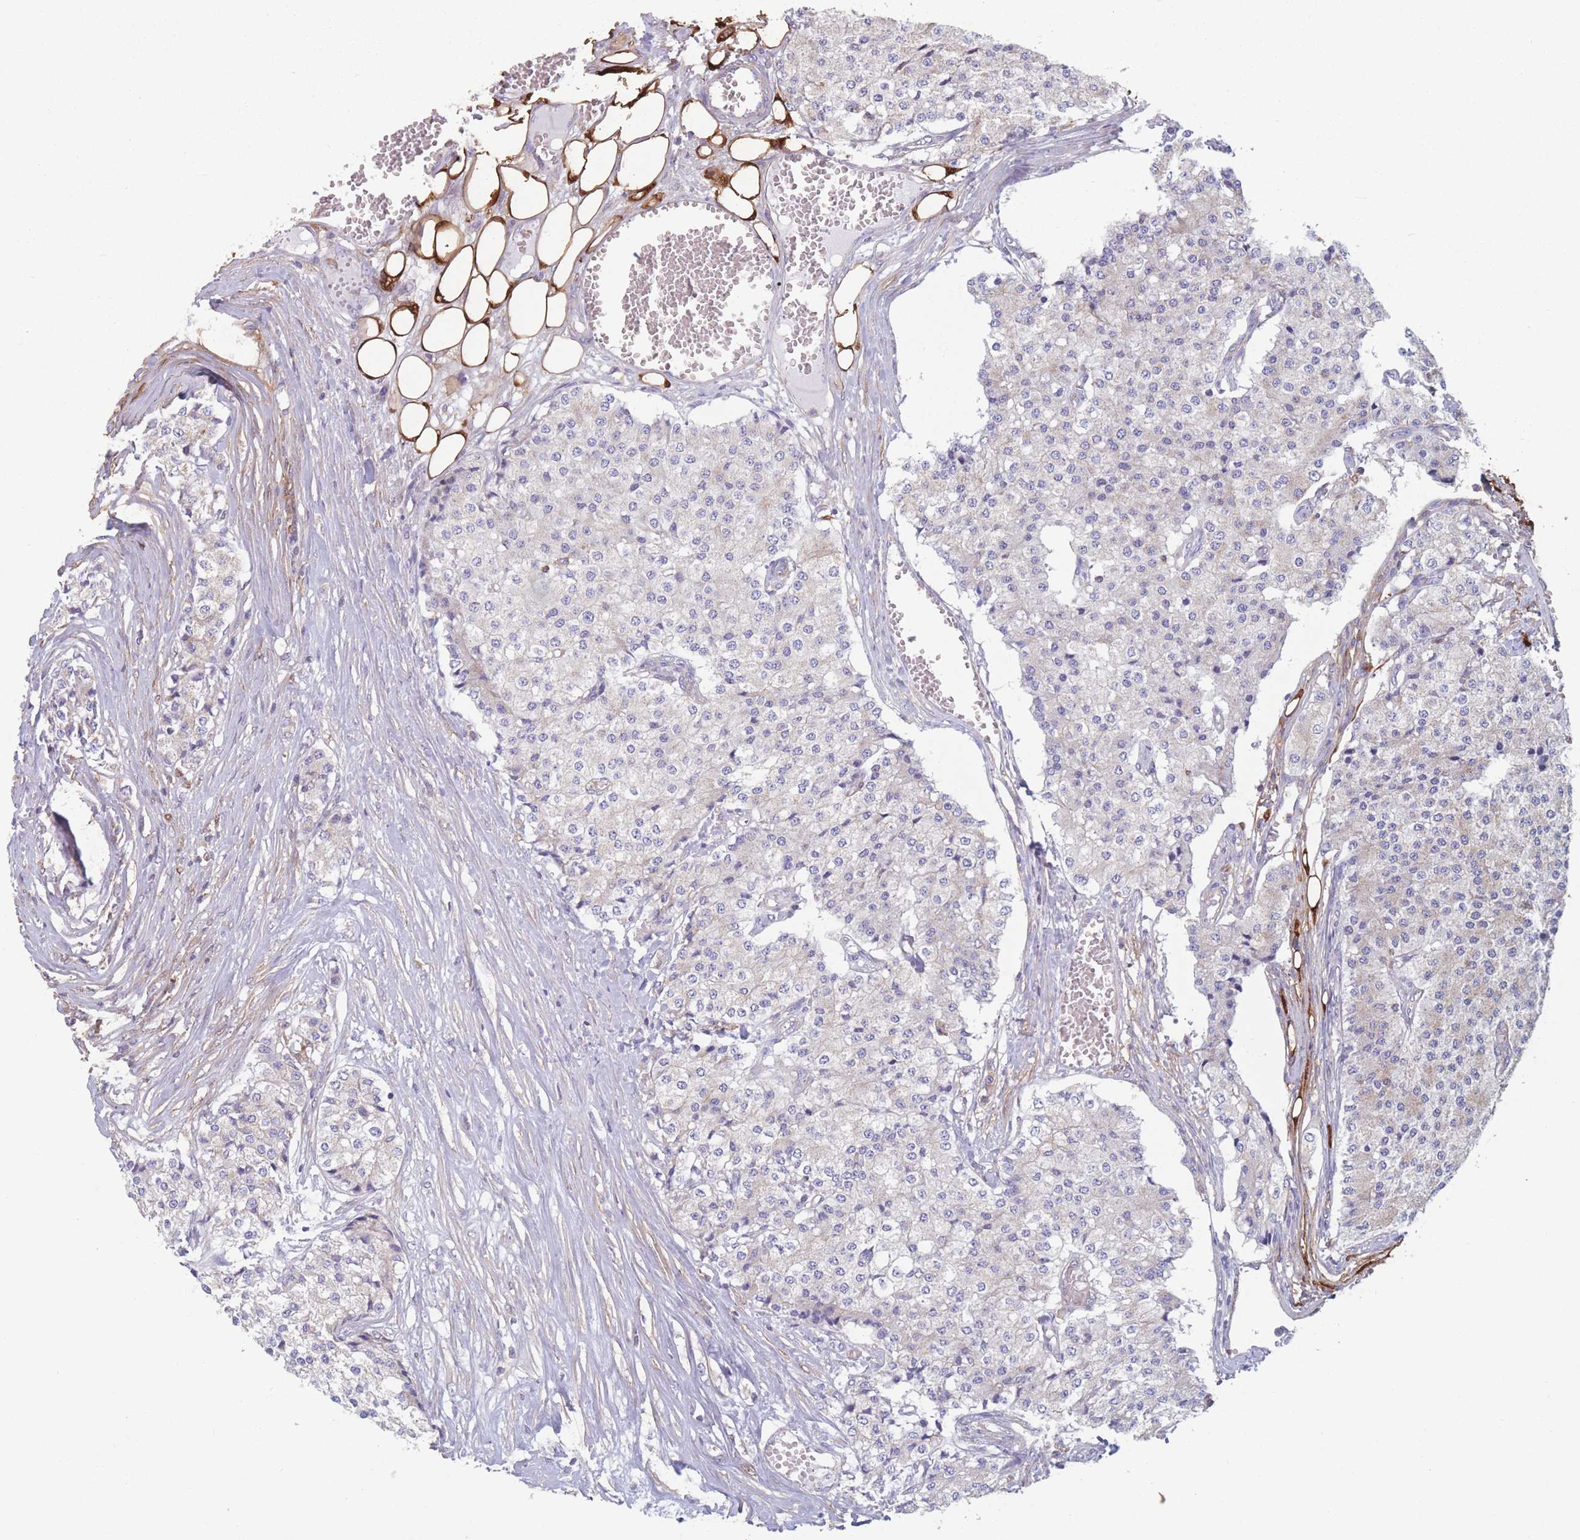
{"staining": {"intensity": "negative", "quantity": "none", "location": "none"}, "tissue": "carcinoid", "cell_type": "Tumor cells", "image_type": "cancer", "snomed": [{"axis": "morphology", "description": "Carcinoid, malignant, NOS"}, {"axis": "topography", "description": "Colon"}], "caption": "Tumor cells are negative for brown protein staining in carcinoid.", "gene": "ADH1A", "patient": {"sex": "female", "age": 52}}